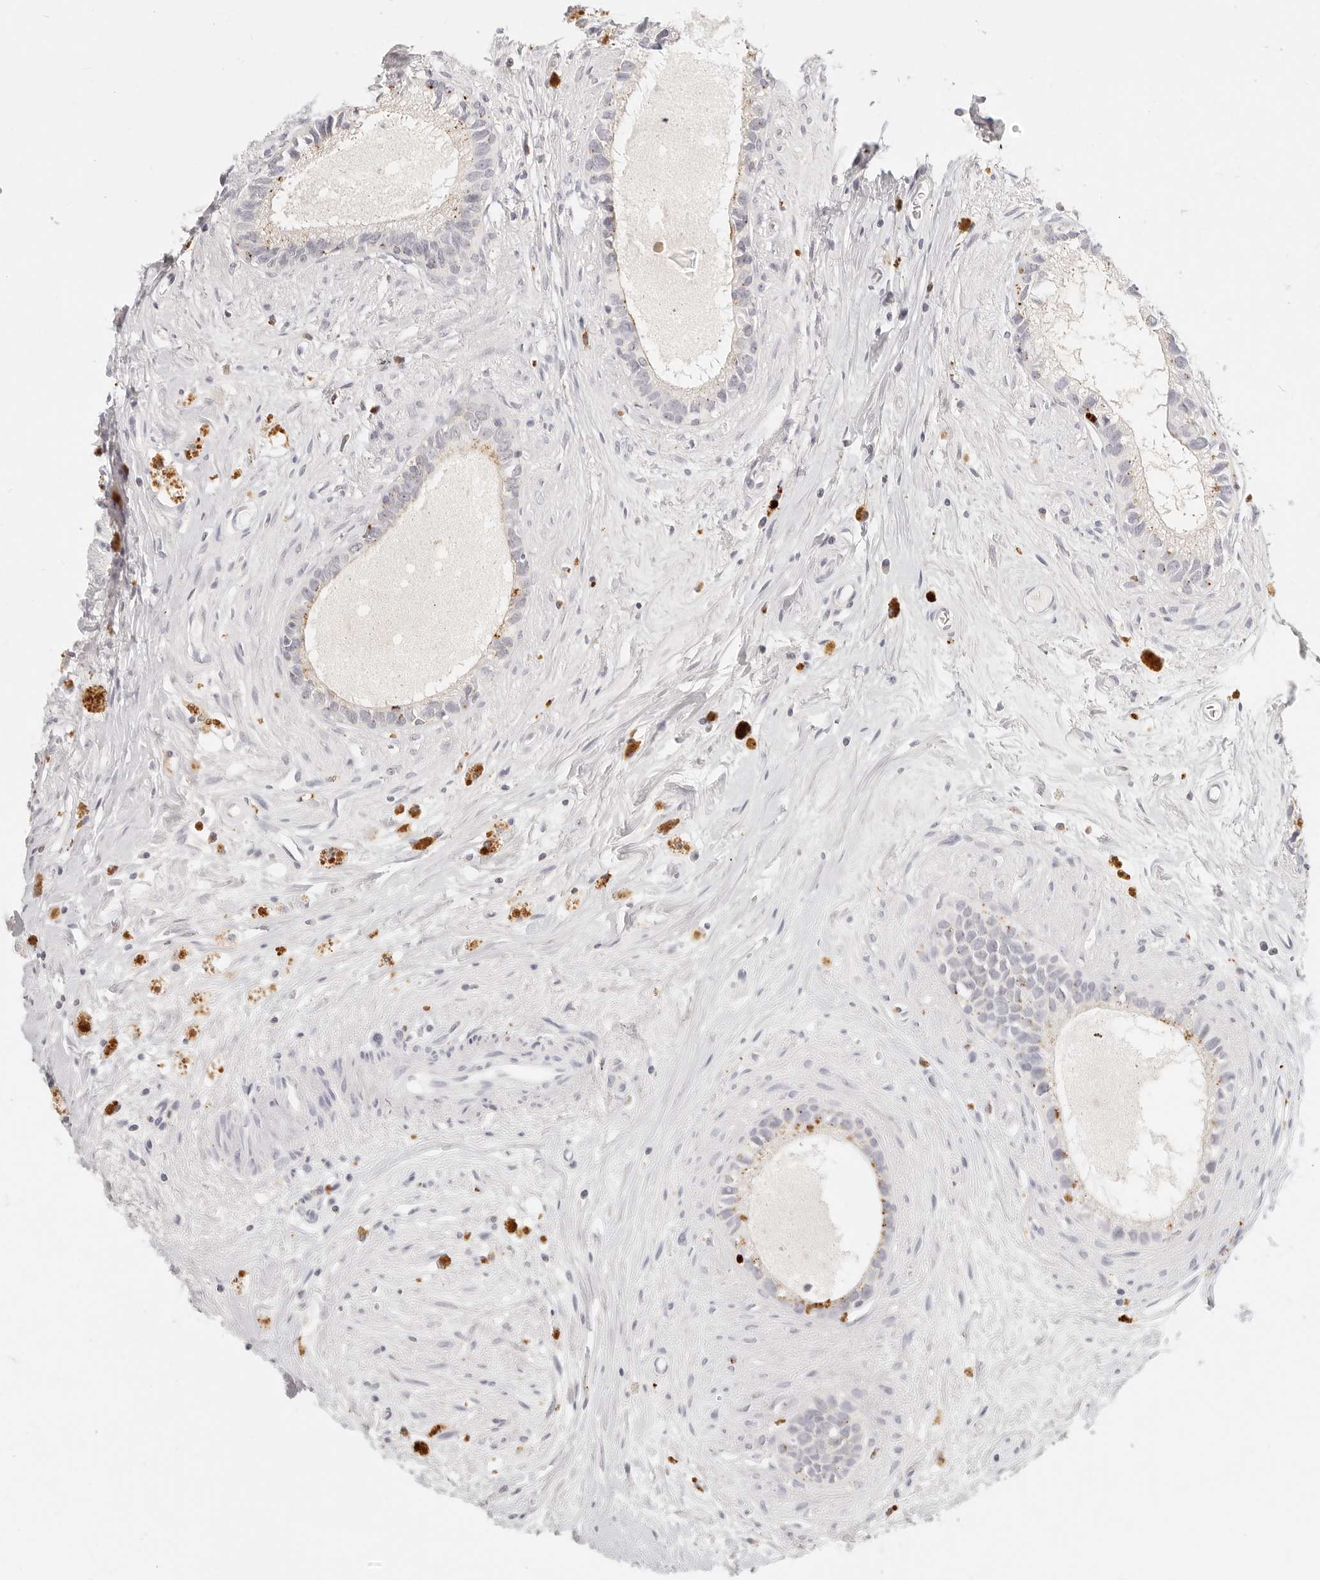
{"staining": {"intensity": "weak", "quantity": "<25%", "location": "cytoplasmic/membranous"}, "tissue": "epididymis", "cell_type": "Glandular cells", "image_type": "normal", "snomed": [{"axis": "morphology", "description": "Normal tissue, NOS"}, {"axis": "topography", "description": "Epididymis"}], "caption": "Glandular cells show no significant protein staining in normal epididymis. The staining is performed using DAB brown chromogen with nuclei counter-stained in using hematoxylin.", "gene": "RNASET2", "patient": {"sex": "male", "age": 80}}